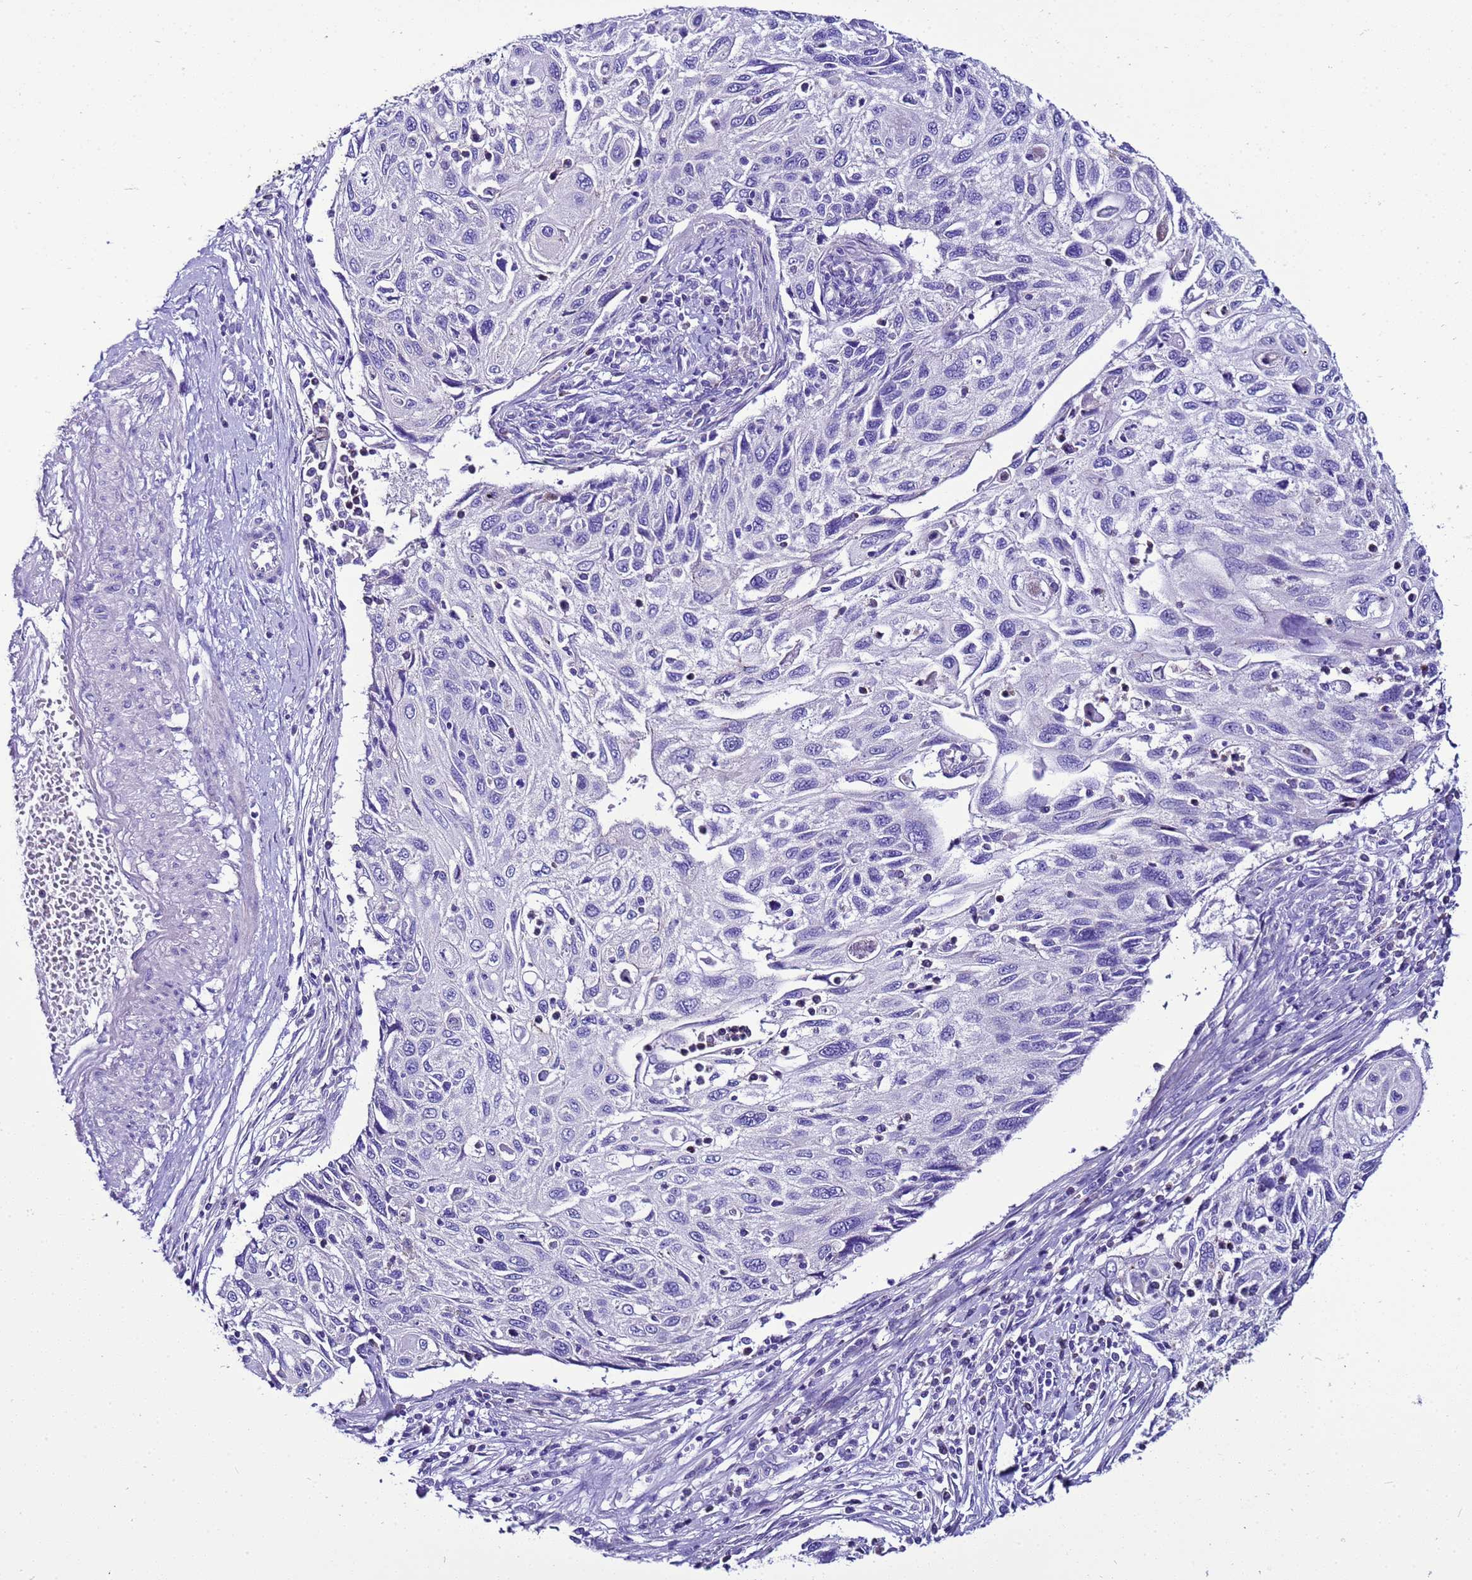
{"staining": {"intensity": "negative", "quantity": "none", "location": "none"}, "tissue": "cervical cancer", "cell_type": "Tumor cells", "image_type": "cancer", "snomed": [{"axis": "morphology", "description": "Squamous cell carcinoma, NOS"}, {"axis": "topography", "description": "Cervix"}], "caption": "Cervical cancer stained for a protein using IHC shows no positivity tumor cells.", "gene": "BEST2", "patient": {"sex": "female", "age": 70}}